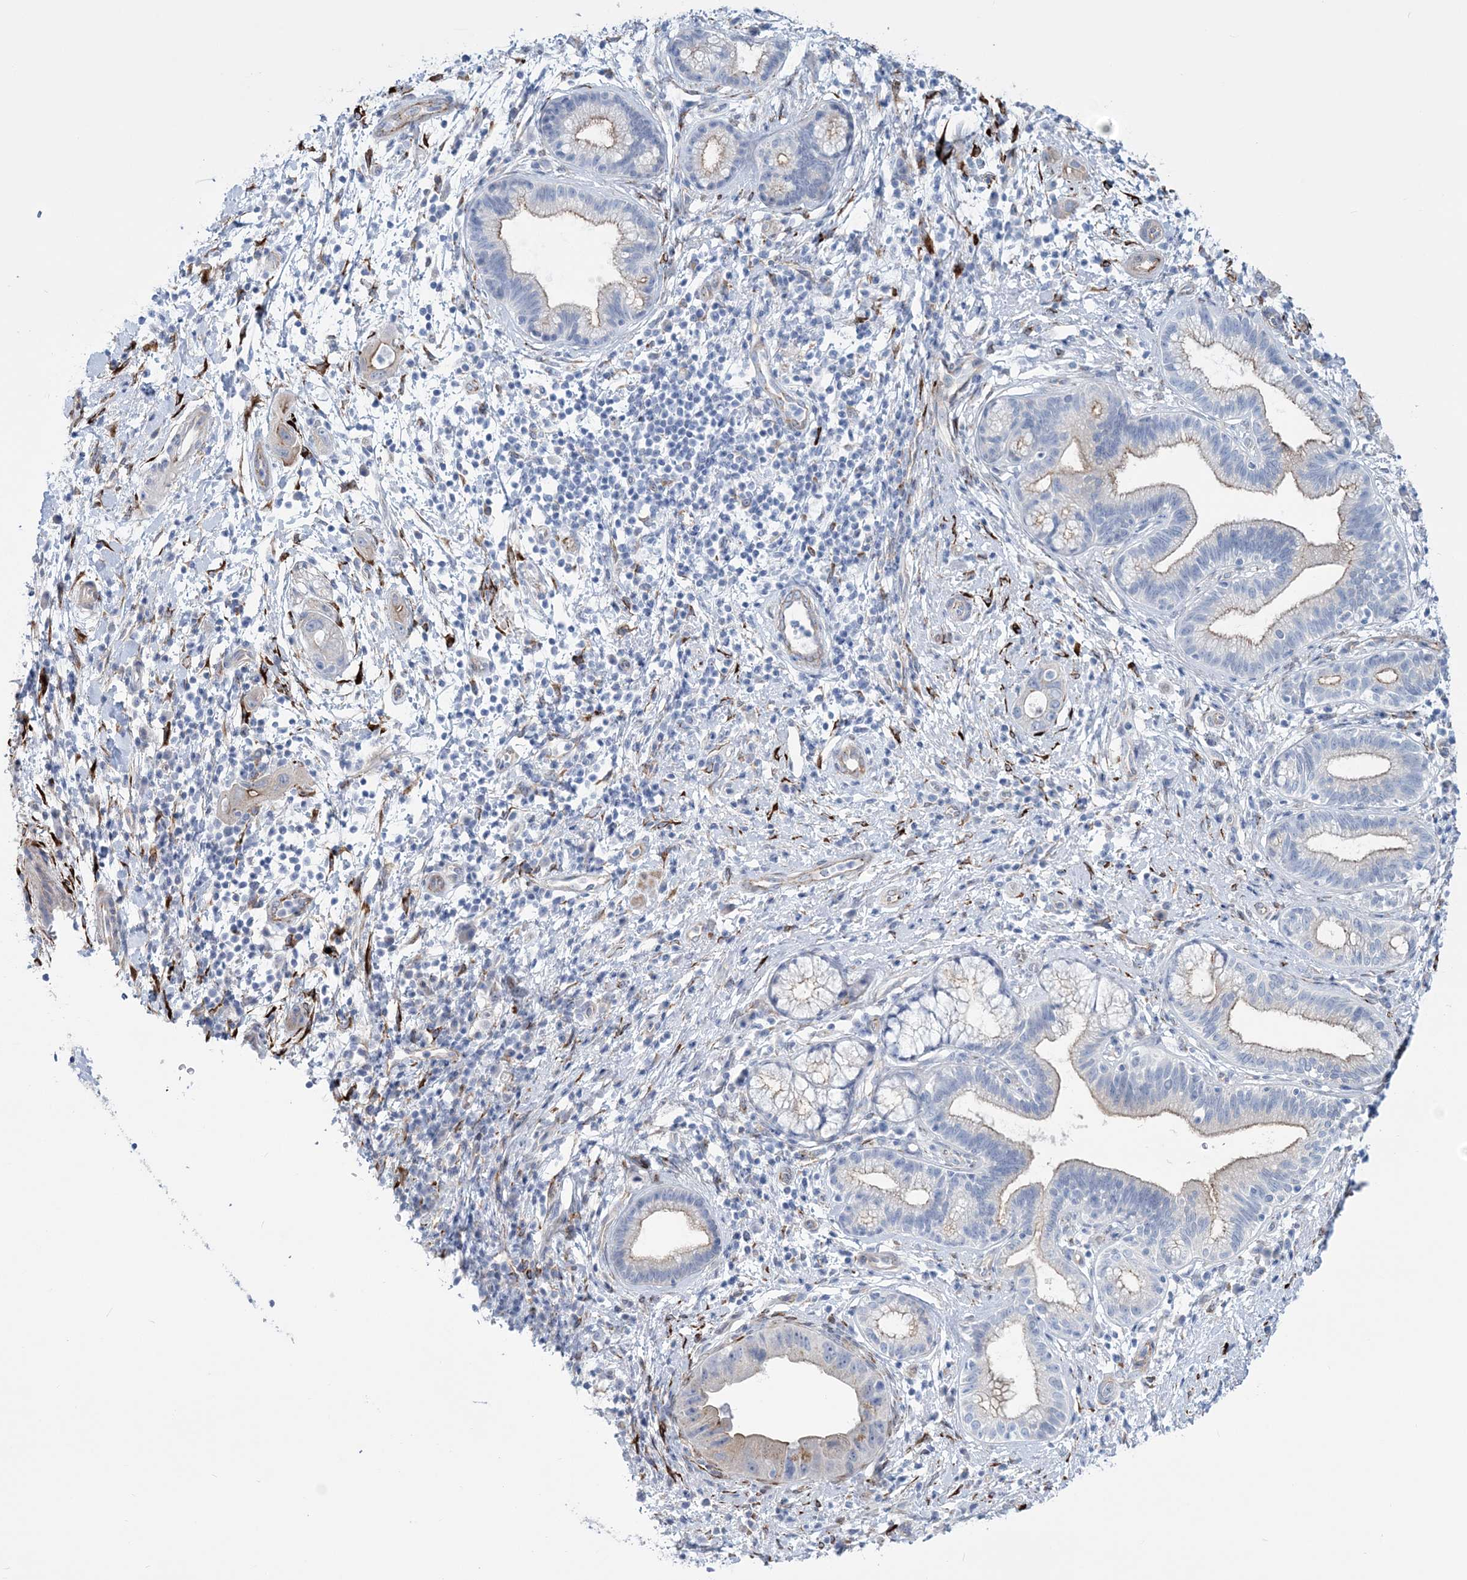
{"staining": {"intensity": "weak", "quantity": "<25%", "location": "cytoplasmic/membranous"}, "tissue": "pancreatic cancer", "cell_type": "Tumor cells", "image_type": "cancer", "snomed": [{"axis": "morphology", "description": "Adenocarcinoma, NOS"}, {"axis": "topography", "description": "Pancreas"}], "caption": "DAB immunohistochemical staining of human pancreatic cancer (adenocarcinoma) exhibits no significant positivity in tumor cells. (Brightfield microscopy of DAB immunohistochemistry at high magnification).", "gene": "RAB11FIP5", "patient": {"sex": "female", "age": 73}}